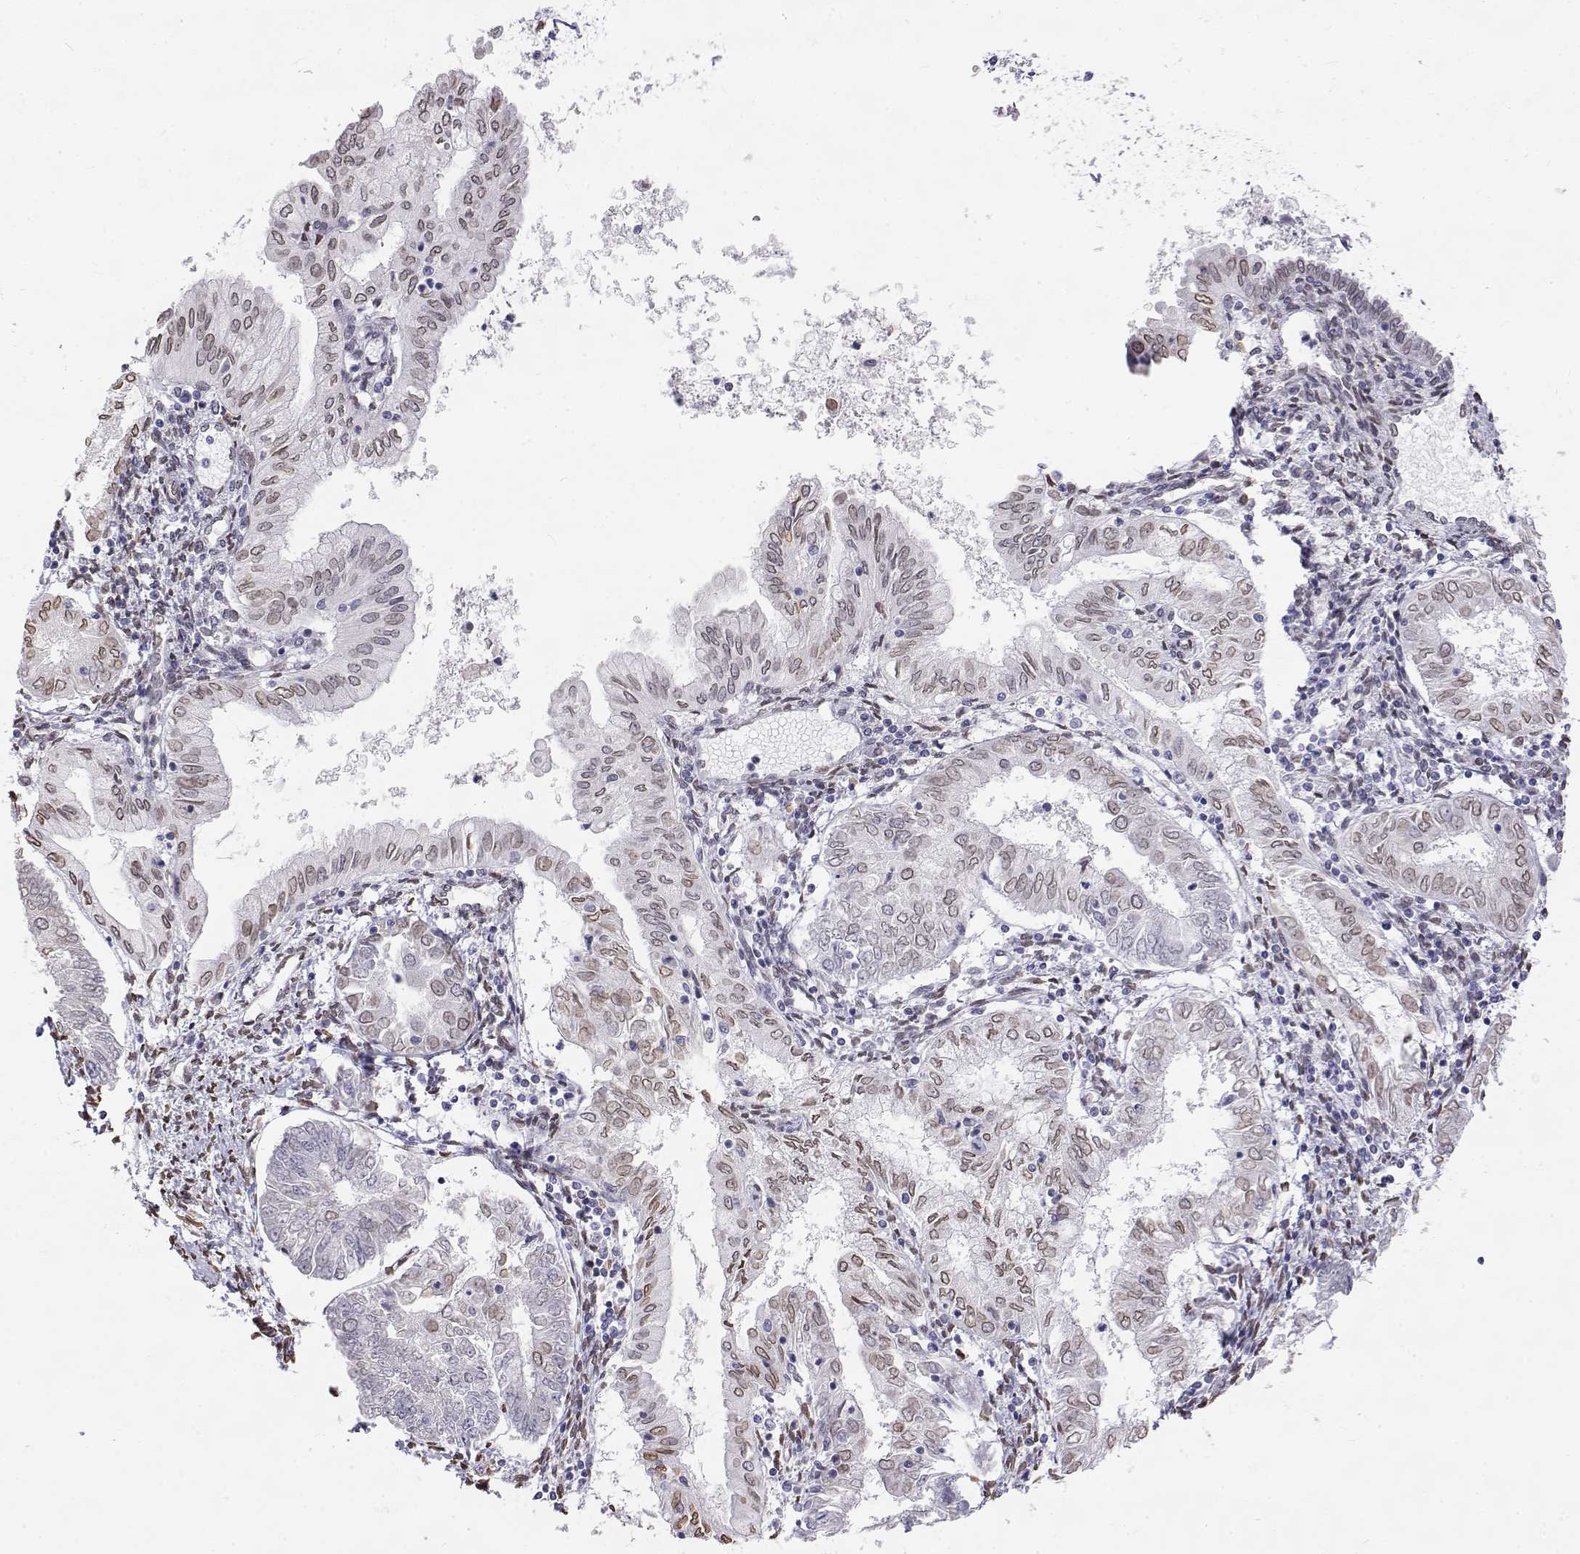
{"staining": {"intensity": "weak", "quantity": "25%-75%", "location": "cytoplasmic/membranous,nuclear"}, "tissue": "endometrial cancer", "cell_type": "Tumor cells", "image_type": "cancer", "snomed": [{"axis": "morphology", "description": "Adenocarcinoma, NOS"}, {"axis": "topography", "description": "Endometrium"}], "caption": "Protein positivity by IHC demonstrates weak cytoplasmic/membranous and nuclear staining in about 25%-75% of tumor cells in endometrial adenocarcinoma.", "gene": "ZNF532", "patient": {"sex": "female", "age": 68}}